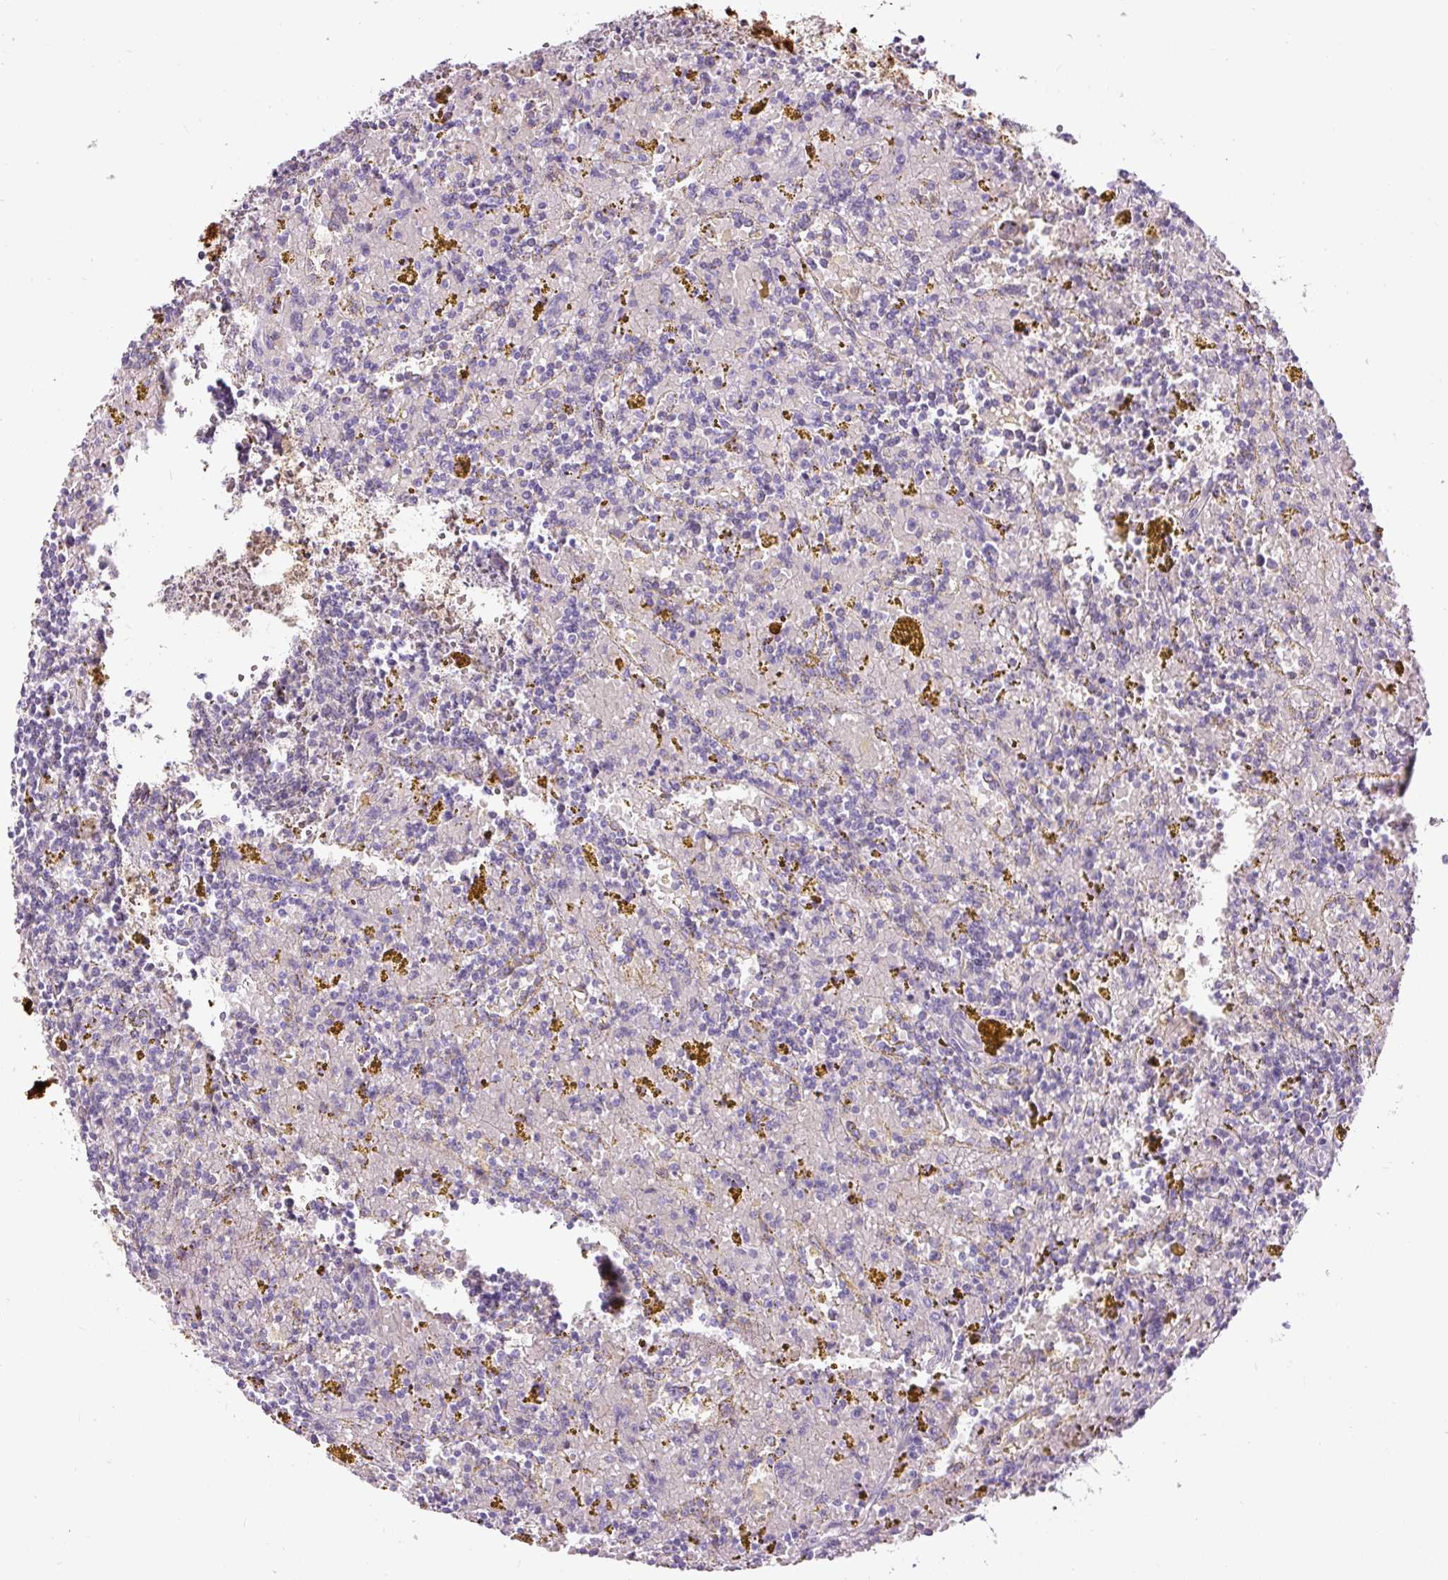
{"staining": {"intensity": "negative", "quantity": "none", "location": "none"}, "tissue": "lymphoma", "cell_type": "Tumor cells", "image_type": "cancer", "snomed": [{"axis": "morphology", "description": "Malignant lymphoma, non-Hodgkin's type, Low grade"}, {"axis": "topography", "description": "Spleen"}, {"axis": "topography", "description": "Lymph node"}], "caption": "Immunohistochemical staining of malignant lymphoma, non-Hodgkin's type (low-grade) displays no significant staining in tumor cells.", "gene": "FABP7", "patient": {"sex": "female", "age": 66}}